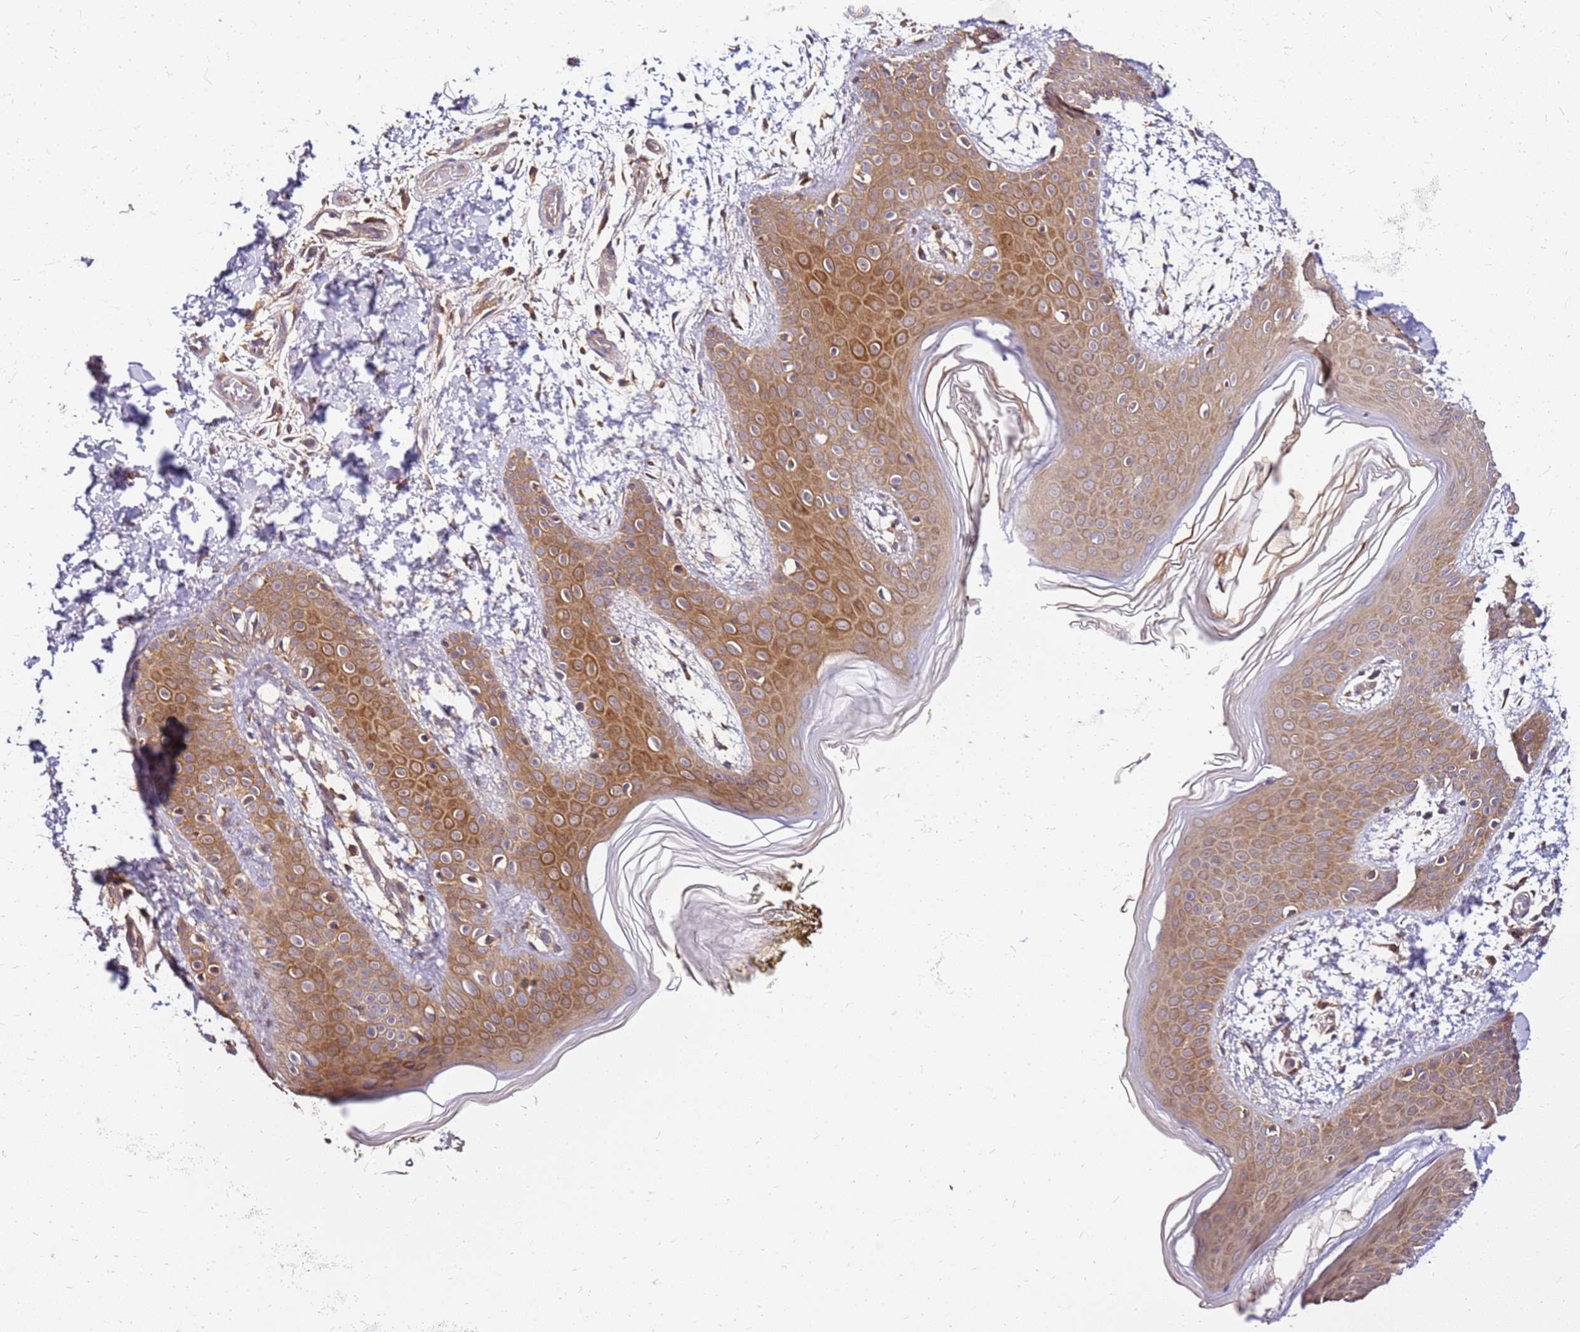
{"staining": {"intensity": "moderate", "quantity": ">75%", "location": "cytoplasmic/membranous"}, "tissue": "skin", "cell_type": "Fibroblasts", "image_type": "normal", "snomed": [{"axis": "morphology", "description": "Normal tissue, NOS"}, {"axis": "topography", "description": "Skin"}], "caption": "IHC photomicrograph of normal human skin stained for a protein (brown), which shows medium levels of moderate cytoplasmic/membranous expression in approximately >75% of fibroblasts.", "gene": "PIH1D1", "patient": {"sex": "male", "age": 36}}